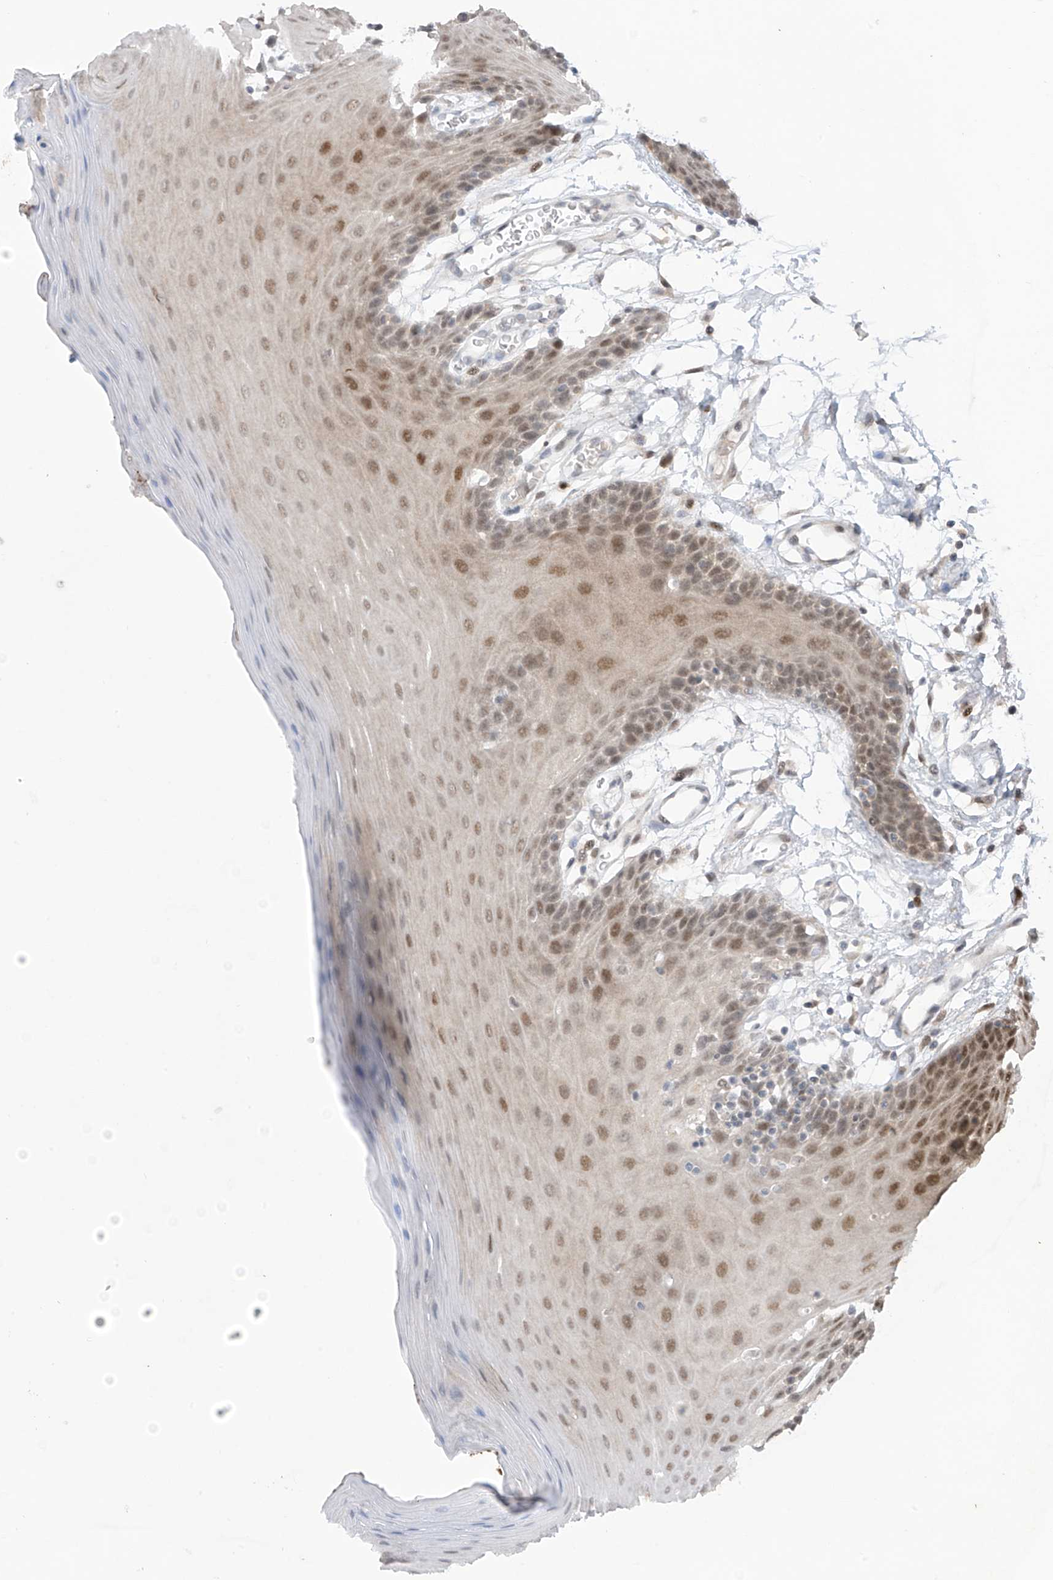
{"staining": {"intensity": "moderate", "quantity": ">75%", "location": "nuclear"}, "tissue": "oral mucosa", "cell_type": "Squamous epithelial cells", "image_type": "normal", "snomed": [{"axis": "morphology", "description": "Normal tissue, NOS"}, {"axis": "morphology", "description": "Squamous cell carcinoma, NOS"}, {"axis": "topography", "description": "Skeletal muscle"}, {"axis": "topography", "description": "Oral tissue"}, {"axis": "topography", "description": "Salivary gland"}, {"axis": "topography", "description": "Head-Neck"}], "caption": "The image shows staining of benign oral mucosa, revealing moderate nuclear protein staining (brown color) within squamous epithelial cells. (DAB (3,3'-diaminobenzidine) IHC, brown staining for protein, blue staining for nuclei).", "gene": "OGT", "patient": {"sex": "male", "age": 54}}